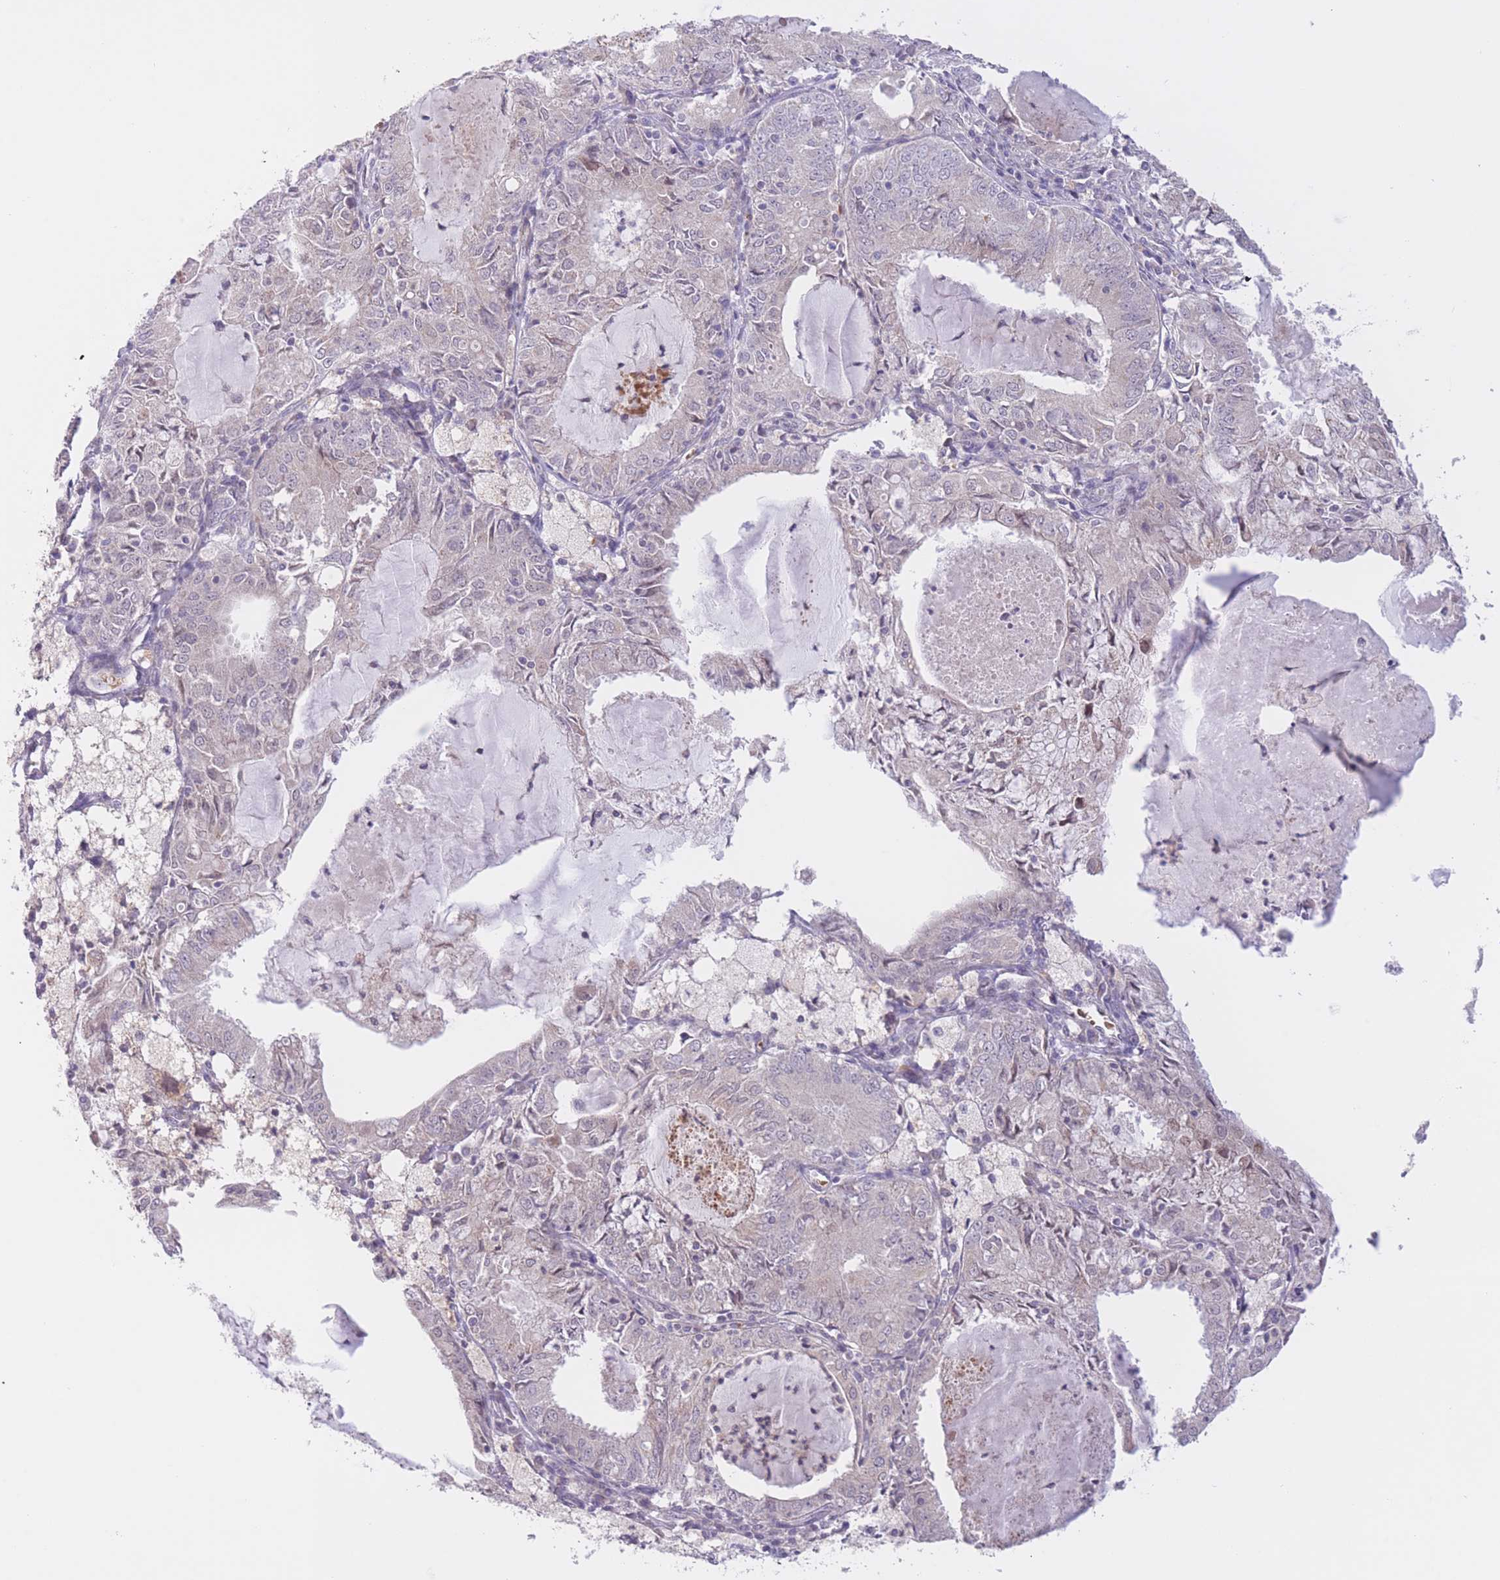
{"staining": {"intensity": "negative", "quantity": "none", "location": "none"}, "tissue": "endometrial cancer", "cell_type": "Tumor cells", "image_type": "cancer", "snomed": [{"axis": "morphology", "description": "Adenocarcinoma, NOS"}, {"axis": "topography", "description": "Endometrium"}], "caption": "DAB (3,3'-diaminobenzidine) immunohistochemical staining of endometrial adenocarcinoma demonstrates no significant expression in tumor cells. The staining is performed using DAB brown chromogen with nuclei counter-stained in using hematoxylin.", "gene": "FUT5", "patient": {"sex": "female", "age": 57}}